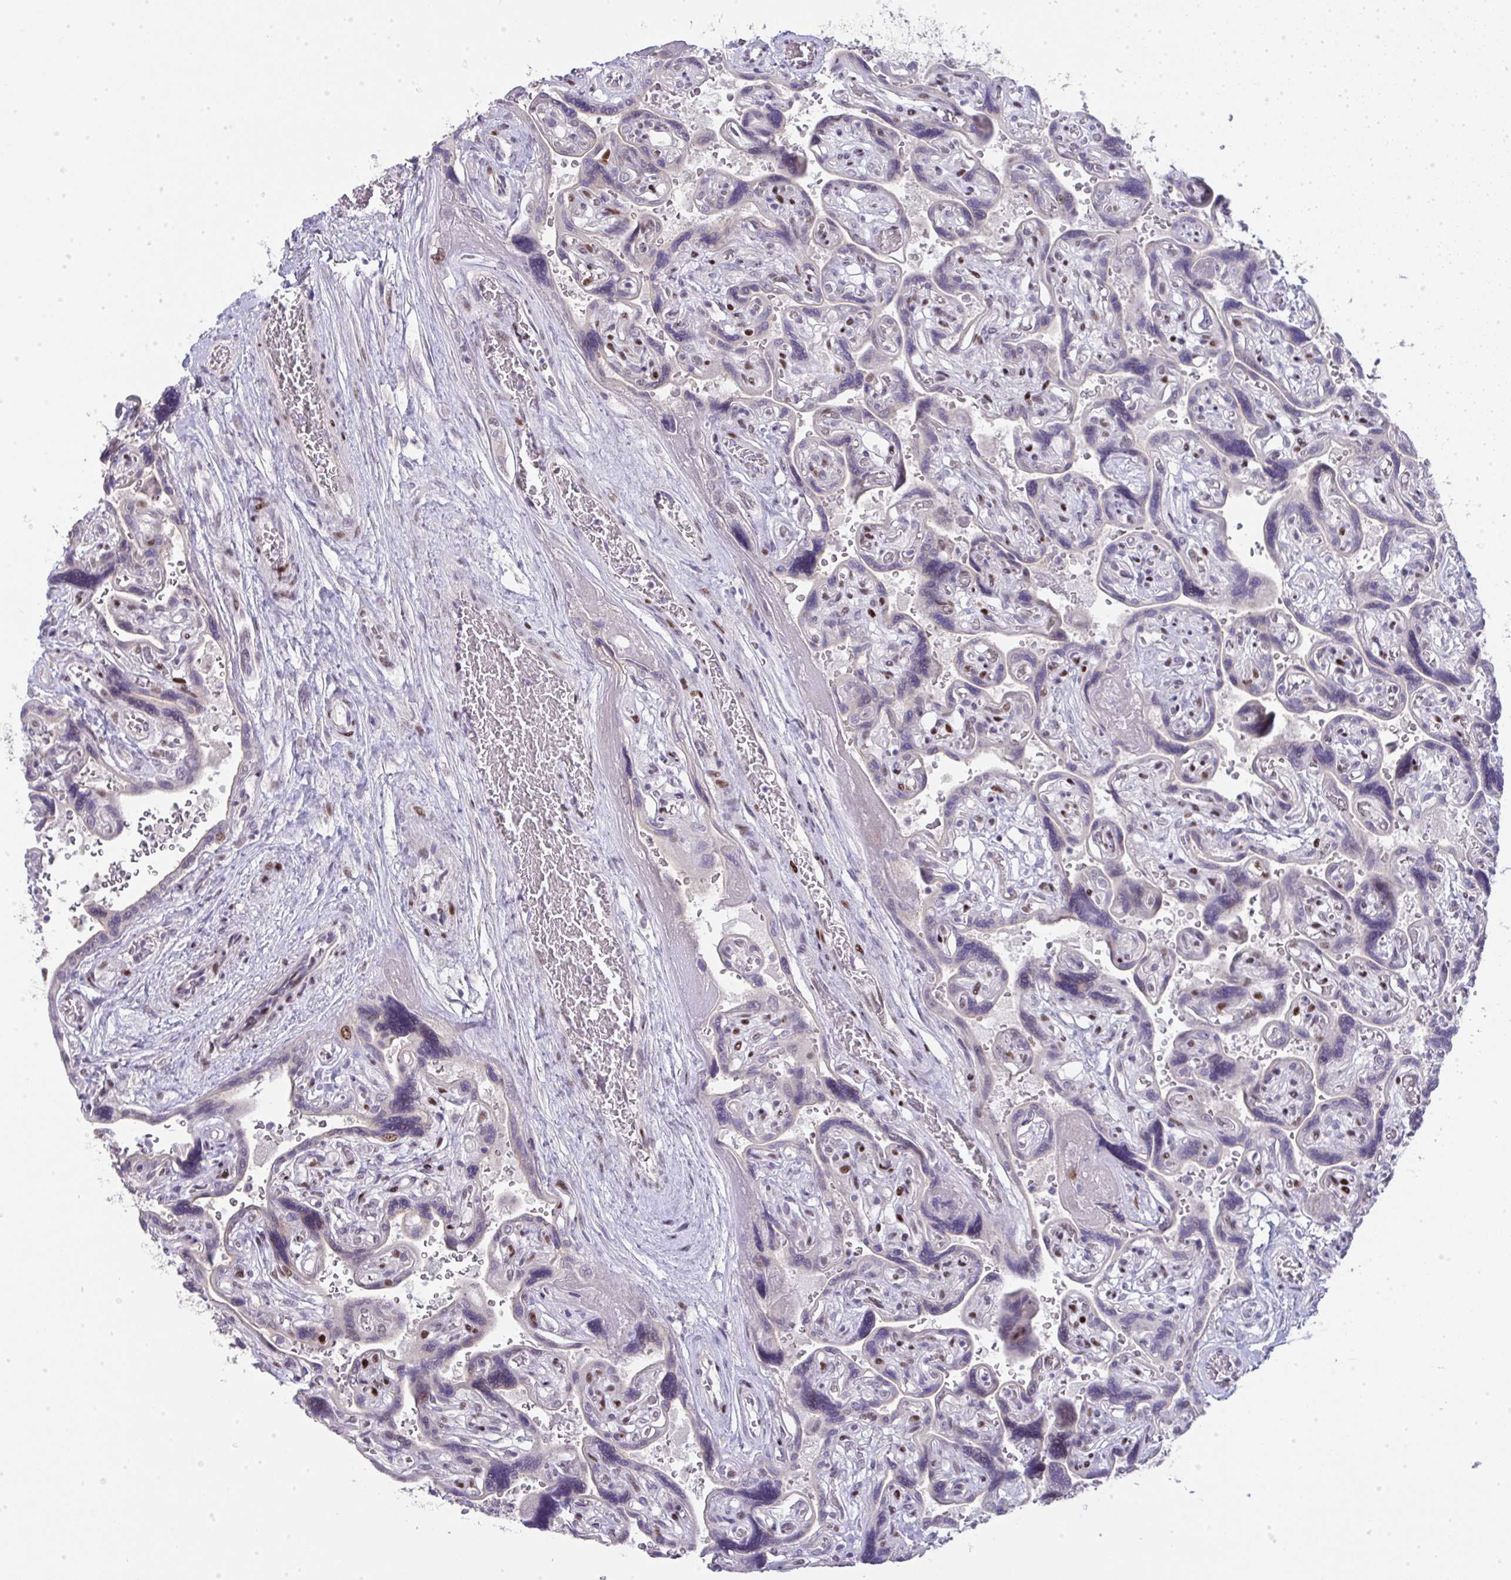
{"staining": {"intensity": "strong", "quantity": "<25%", "location": "nuclear"}, "tissue": "placenta", "cell_type": "Decidual cells", "image_type": "normal", "snomed": [{"axis": "morphology", "description": "Normal tissue, NOS"}, {"axis": "topography", "description": "Placenta"}], "caption": "Immunohistochemical staining of unremarkable placenta exhibits medium levels of strong nuclear expression in about <25% of decidual cells. (Stains: DAB in brown, nuclei in blue, Microscopy: brightfield microscopy at high magnification).", "gene": "GALNT16", "patient": {"sex": "female", "age": 32}}